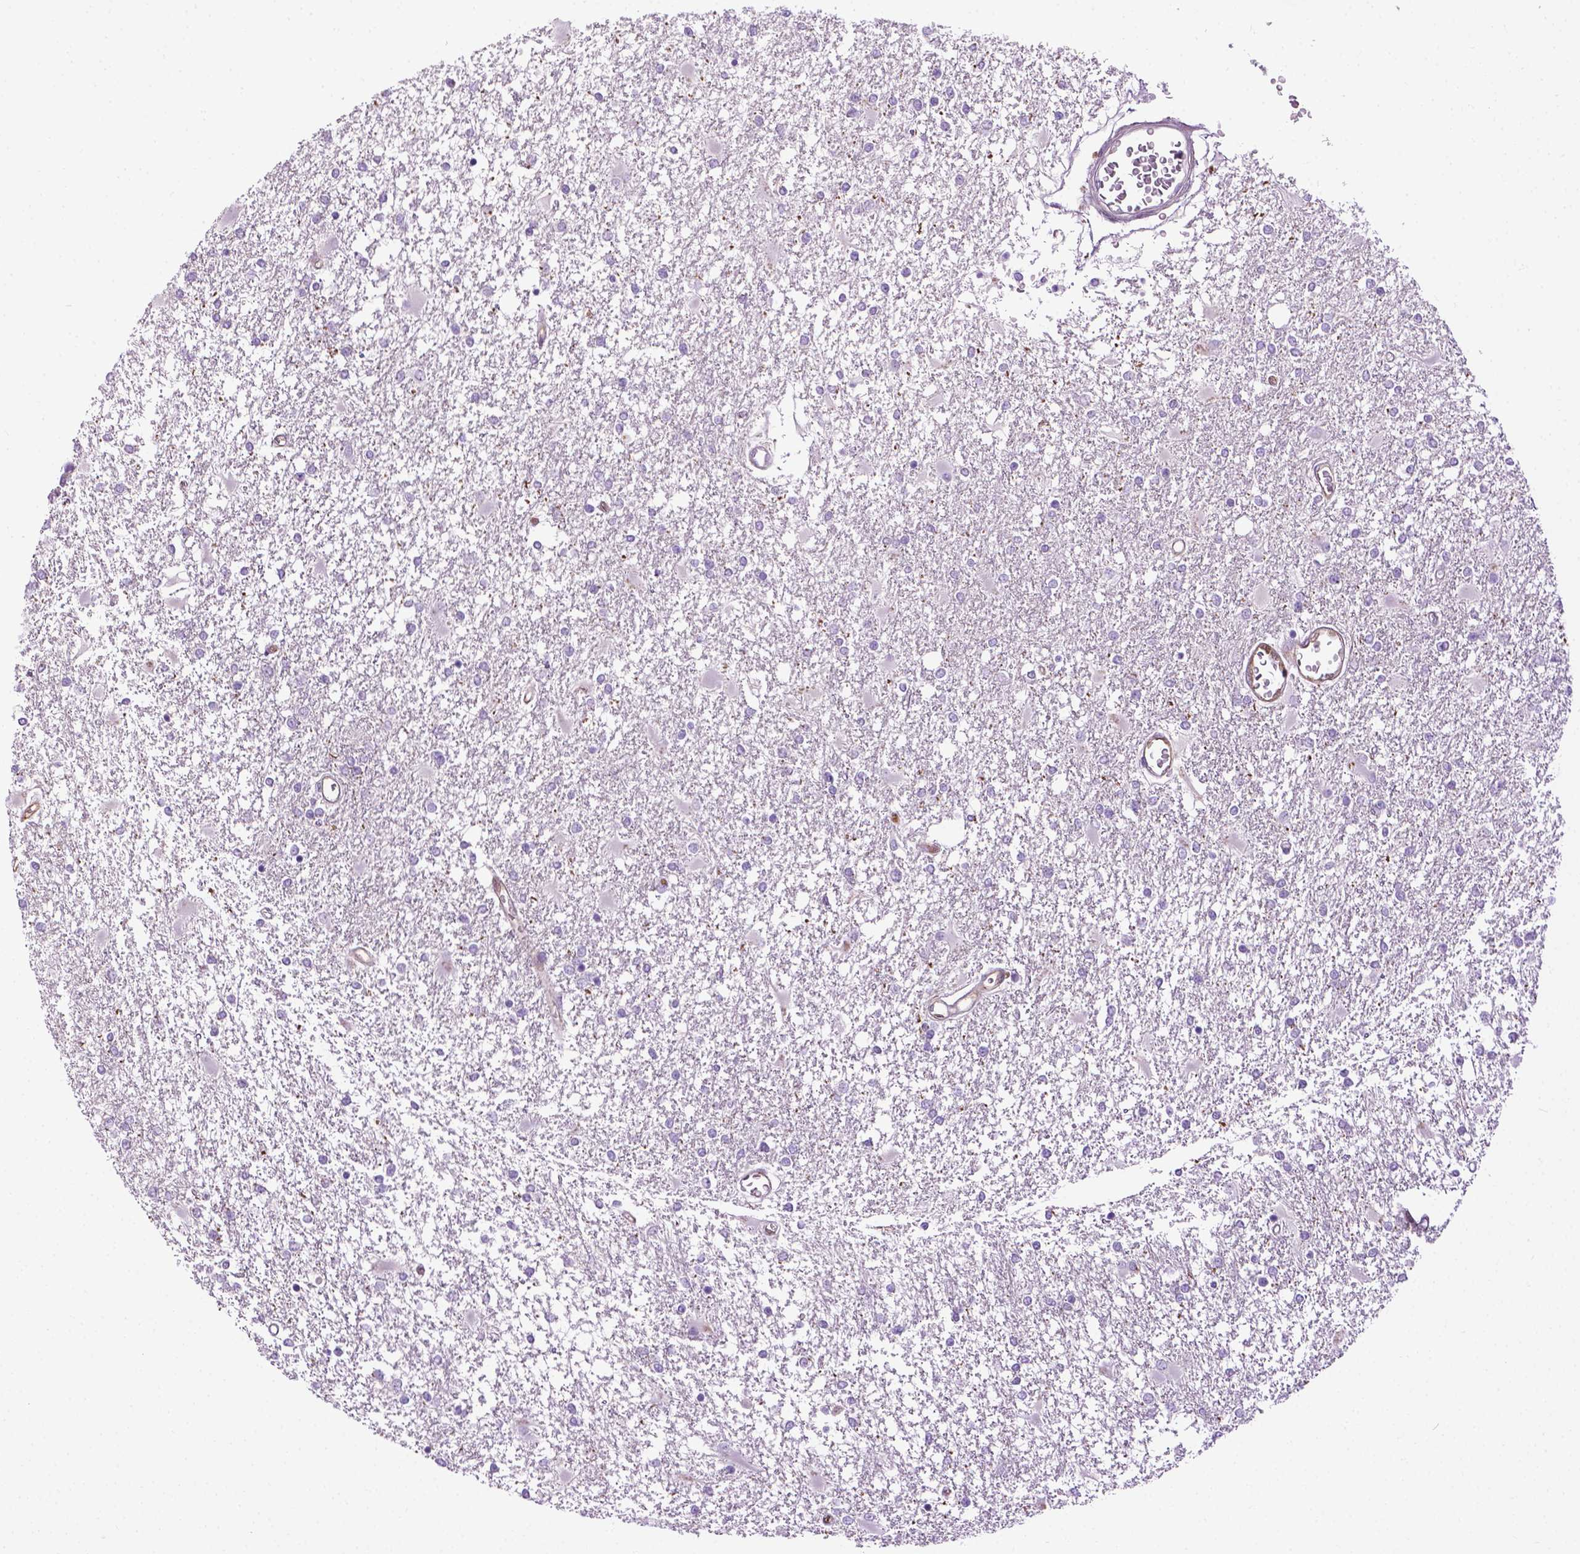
{"staining": {"intensity": "negative", "quantity": "none", "location": "none"}, "tissue": "glioma", "cell_type": "Tumor cells", "image_type": "cancer", "snomed": [{"axis": "morphology", "description": "Glioma, malignant, High grade"}, {"axis": "topography", "description": "Cerebral cortex"}], "caption": "High power microscopy histopathology image of an IHC image of malignant glioma (high-grade), revealing no significant positivity in tumor cells.", "gene": "SPECC1L", "patient": {"sex": "male", "age": 79}}